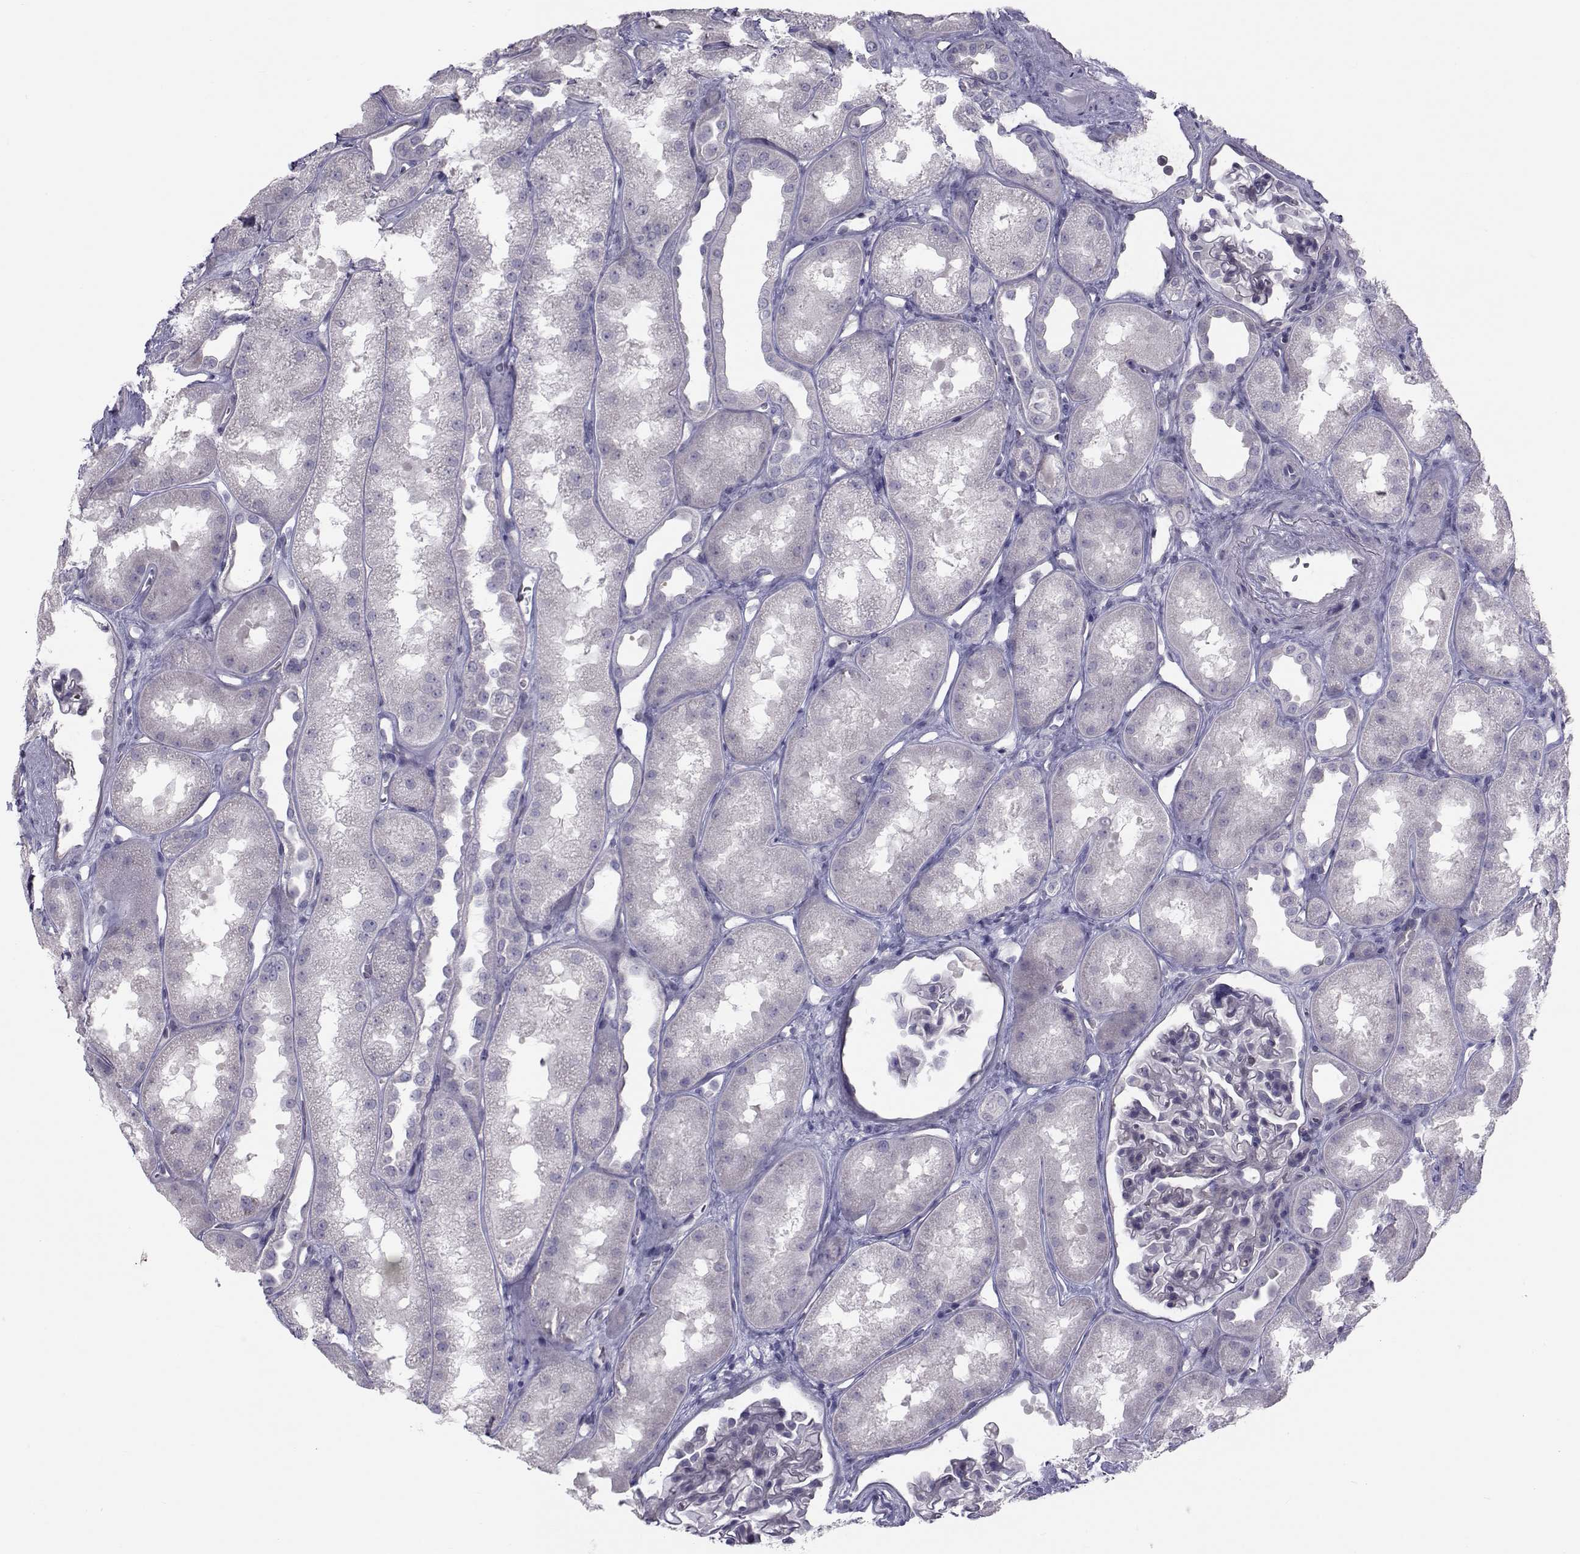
{"staining": {"intensity": "negative", "quantity": "none", "location": "none"}, "tissue": "kidney", "cell_type": "Cells in glomeruli", "image_type": "normal", "snomed": [{"axis": "morphology", "description": "Normal tissue, NOS"}, {"axis": "topography", "description": "Kidney"}], "caption": "IHC micrograph of normal kidney: kidney stained with DAB shows no significant protein positivity in cells in glomeruli.", "gene": "GARIN3", "patient": {"sex": "male", "age": 61}}